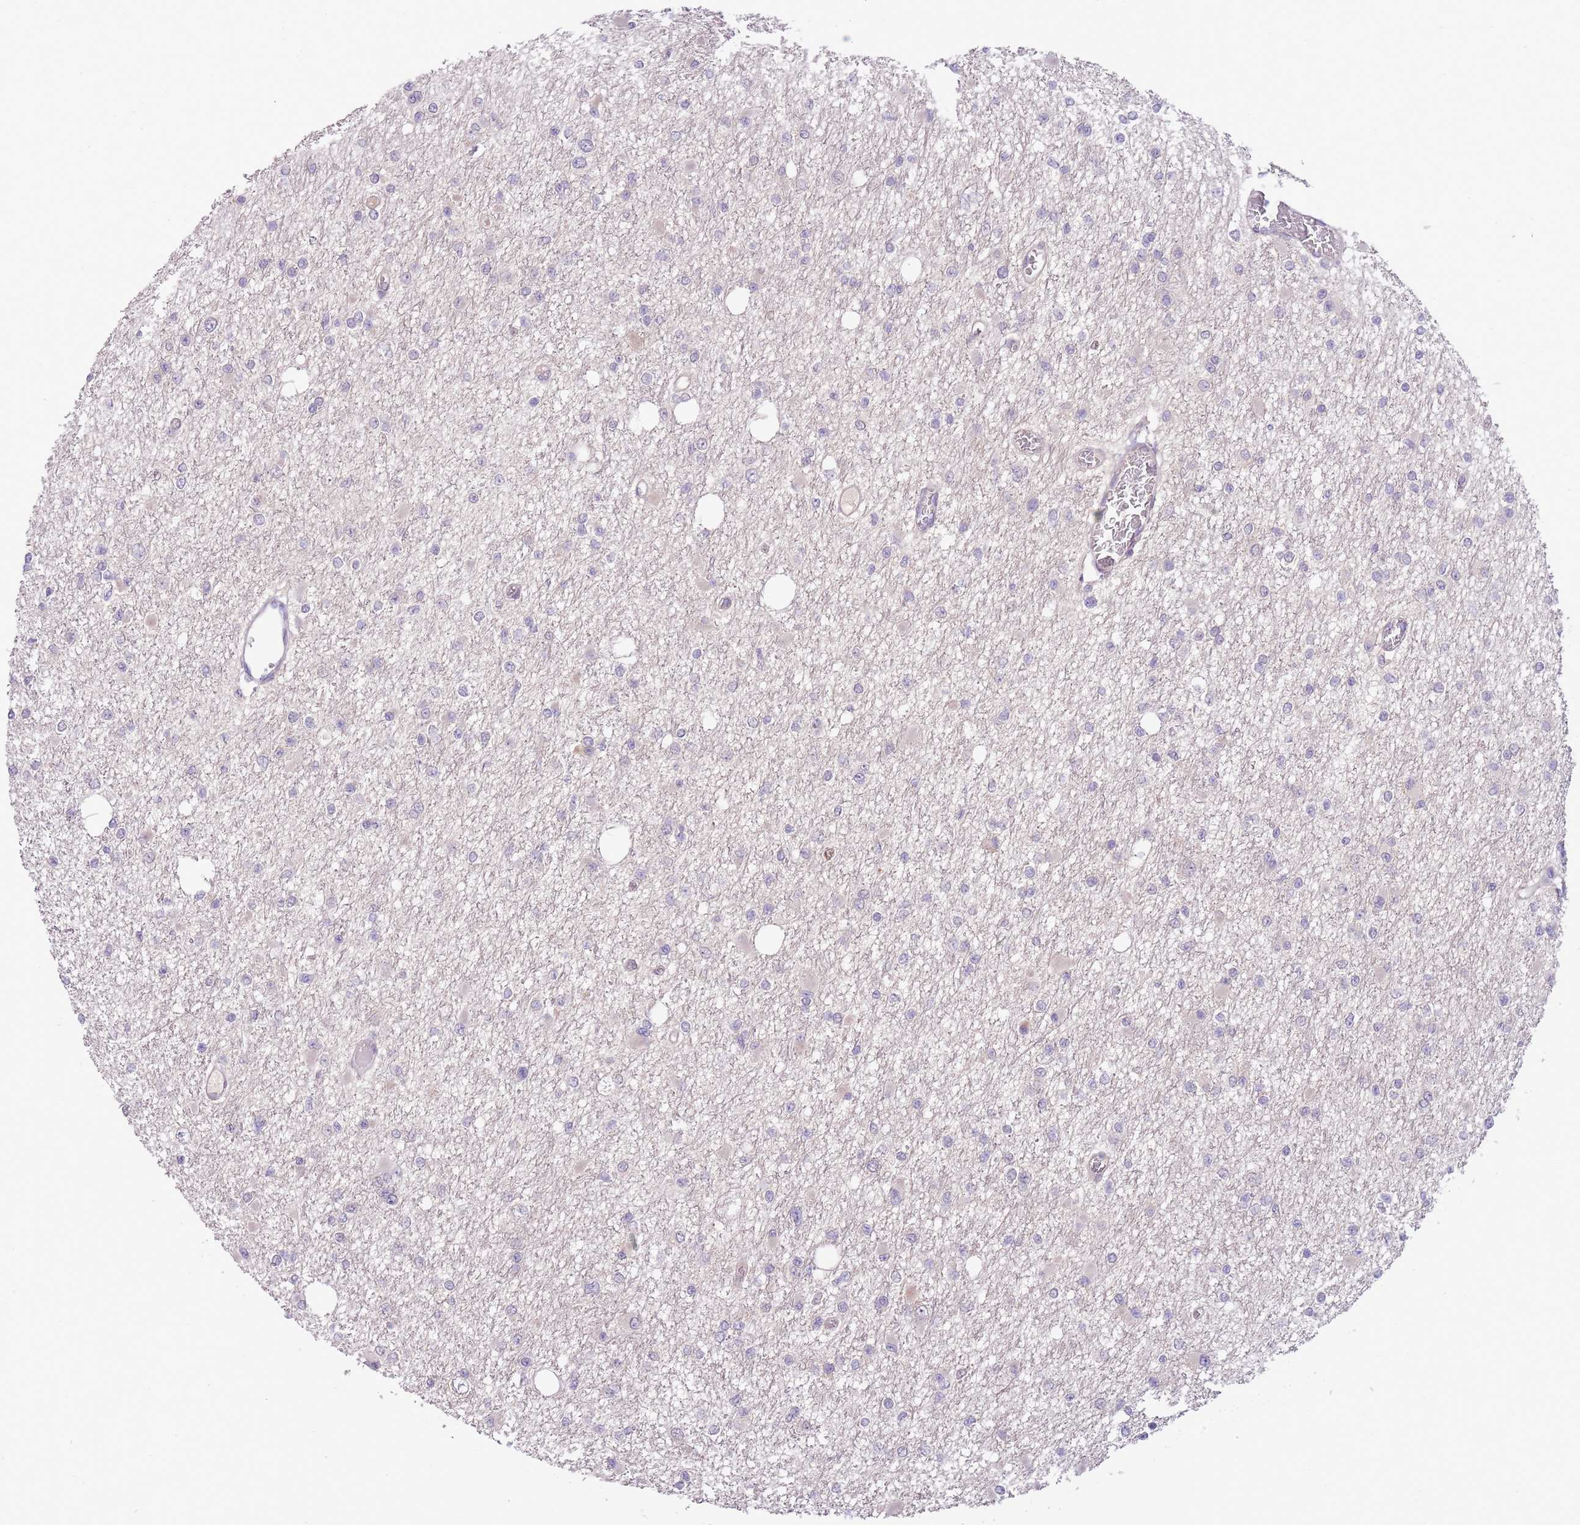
{"staining": {"intensity": "negative", "quantity": "none", "location": "none"}, "tissue": "glioma", "cell_type": "Tumor cells", "image_type": "cancer", "snomed": [{"axis": "morphology", "description": "Glioma, malignant, Low grade"}, {"axis": "topography", "description": "Brain"}], "caption": "The micrograph shows no staining of tumor cells in malignant glioma (low-grade).", "gene": "CCND2", "patient": {"sex": "female", "age": 22}}